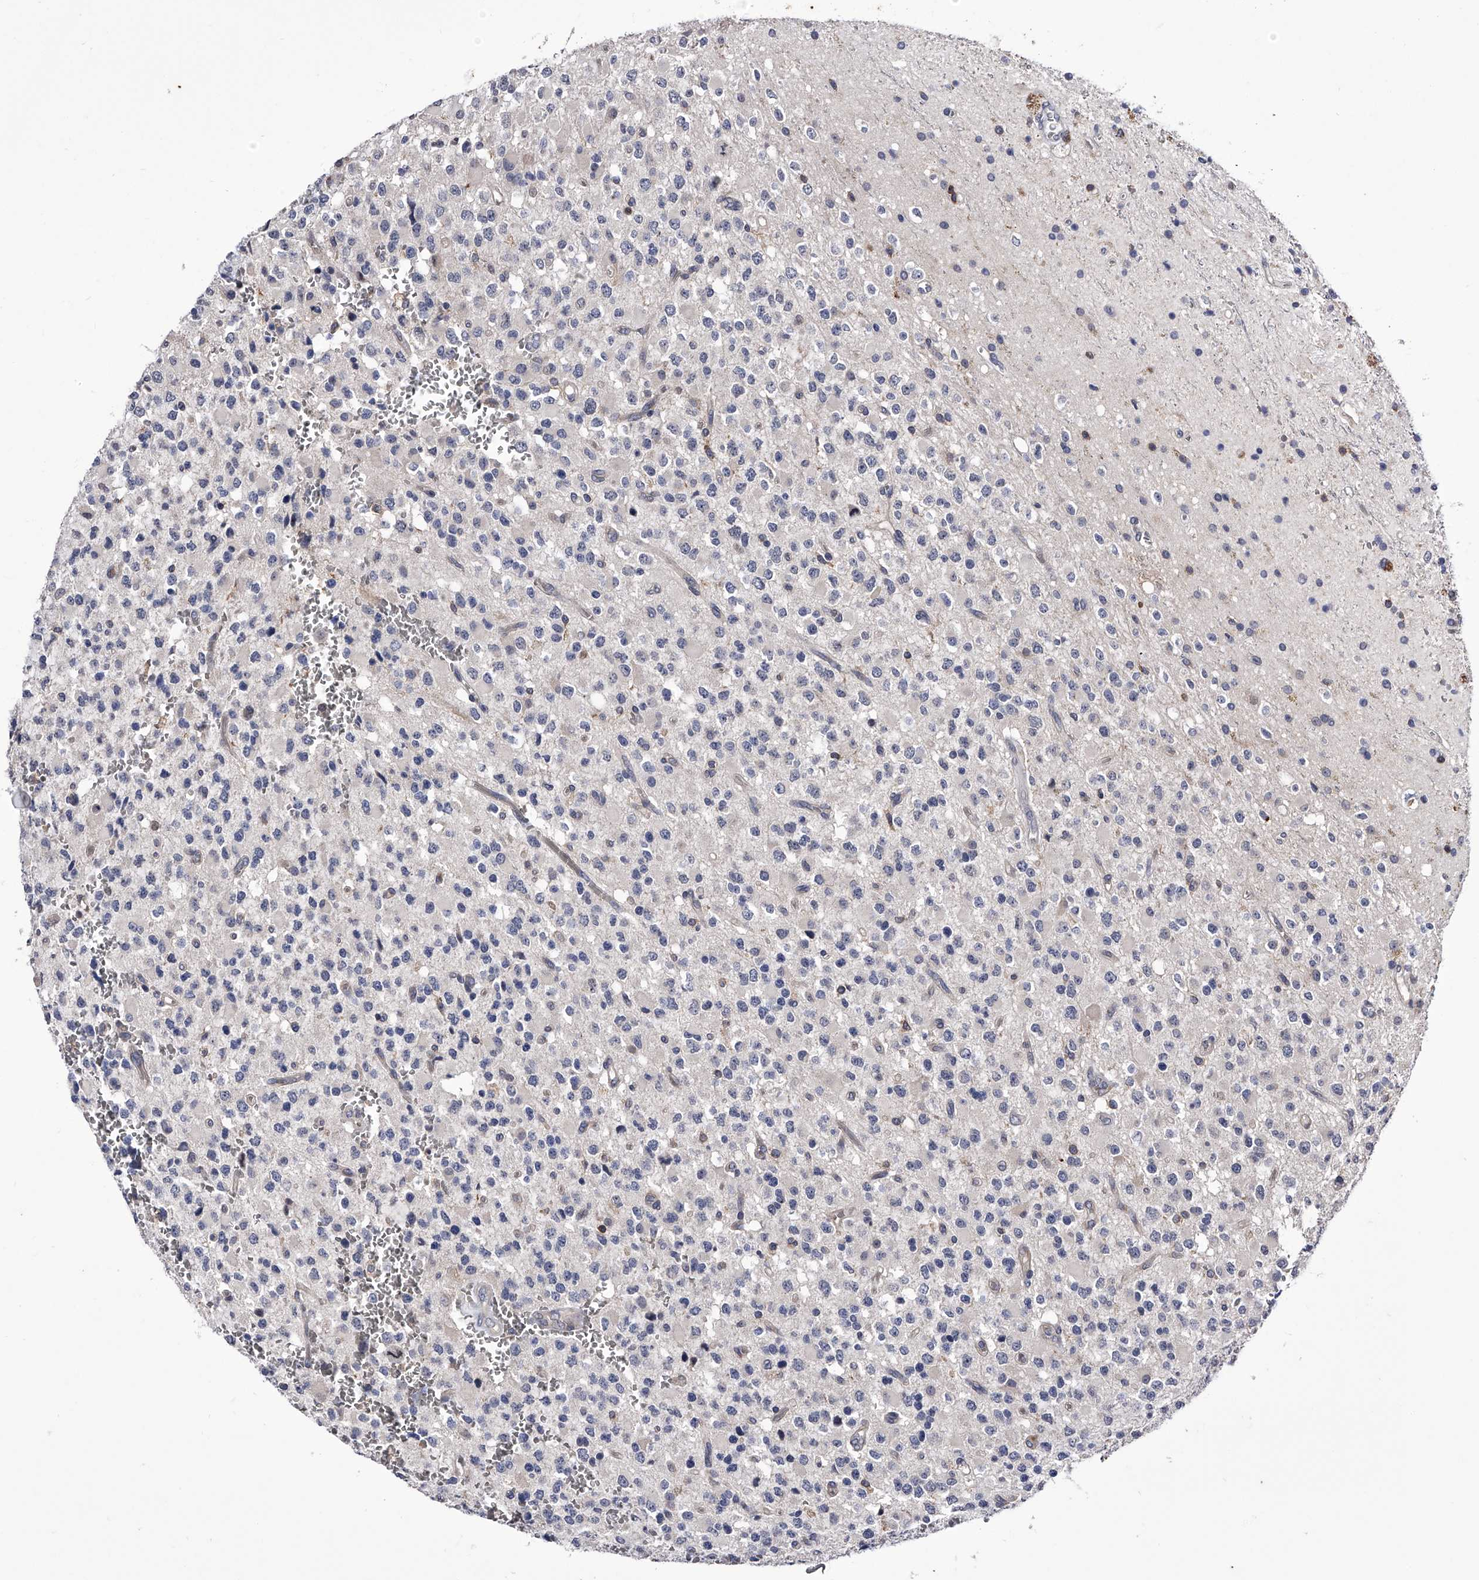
{"staining": {"intensity": "negative", "quantity": "none", "location": "none"}, "tissue": "glioma", "cell_type": "Tumor cells", "image_type": "cancer", "snomed": [{"axis": "morphology", "description": "Glioma, malignant, High grade"}, {"axis": "topography", "description": "Brain"}], "caption": "There is no significant staining in tumor cells of glioma.", "gene": "PAN3", "patient": {"sex": "male", "age": 34}}